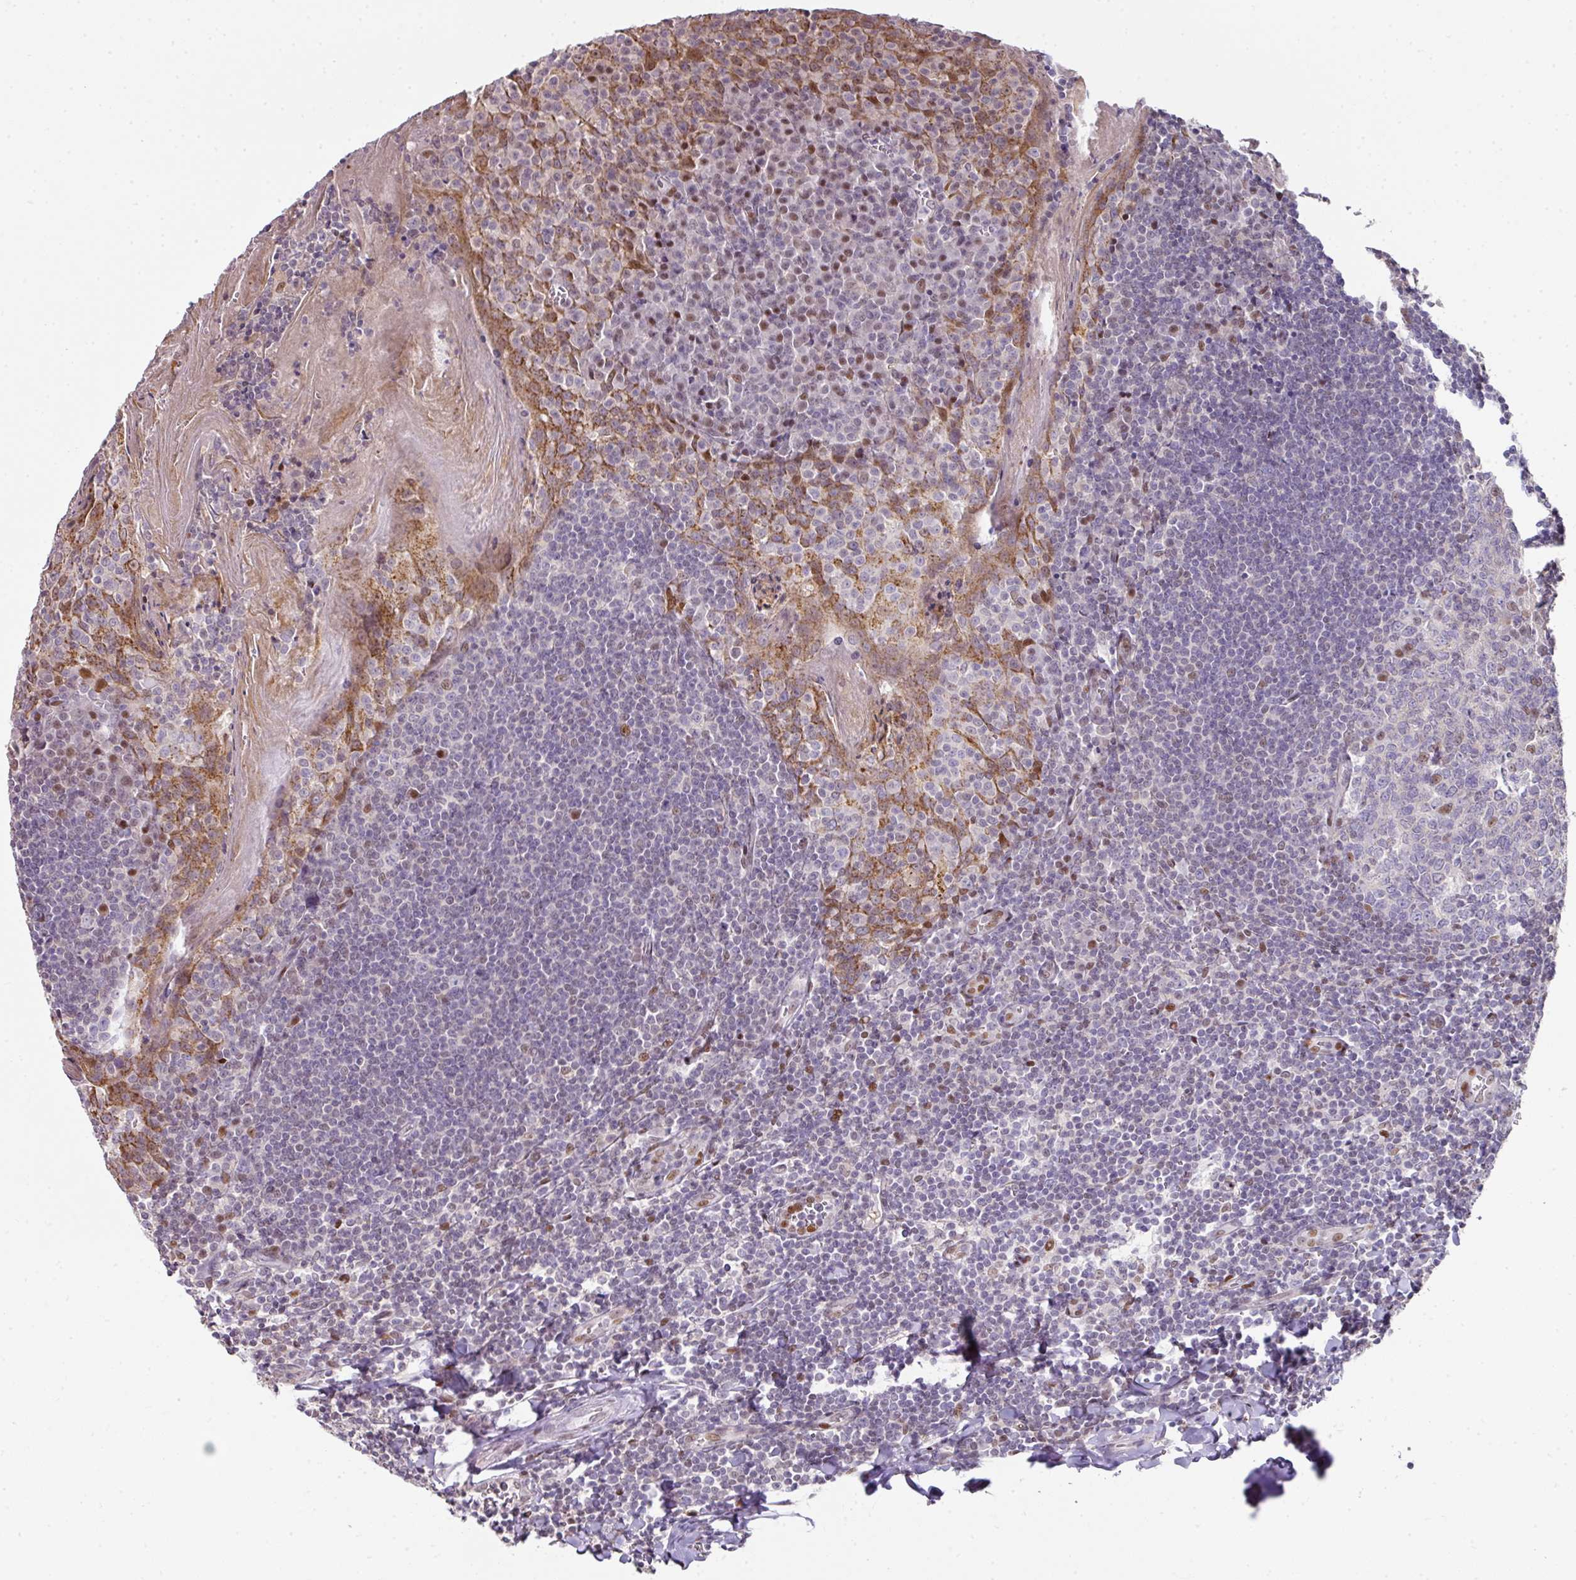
{"staining": {"intensity": "moderate", "quantity": "<25%", "location": "nuclear"}, "tissue": "tonsil", "cell_type": "Germinal center cells", "image_type": "normal", "snomed": [{"axis": "morphology", "description": "Normal tissue, NOS"}, {"axis": "topography", "description": "Tonsil"}], "caption": "About <25% of germinal center cells in normal tonsil display moderate nuclear protein staining as visualized by brown immunohistochemical staining.", "gene": "ANKRD18A", "patient": {"sex": "male", "age": 27}}